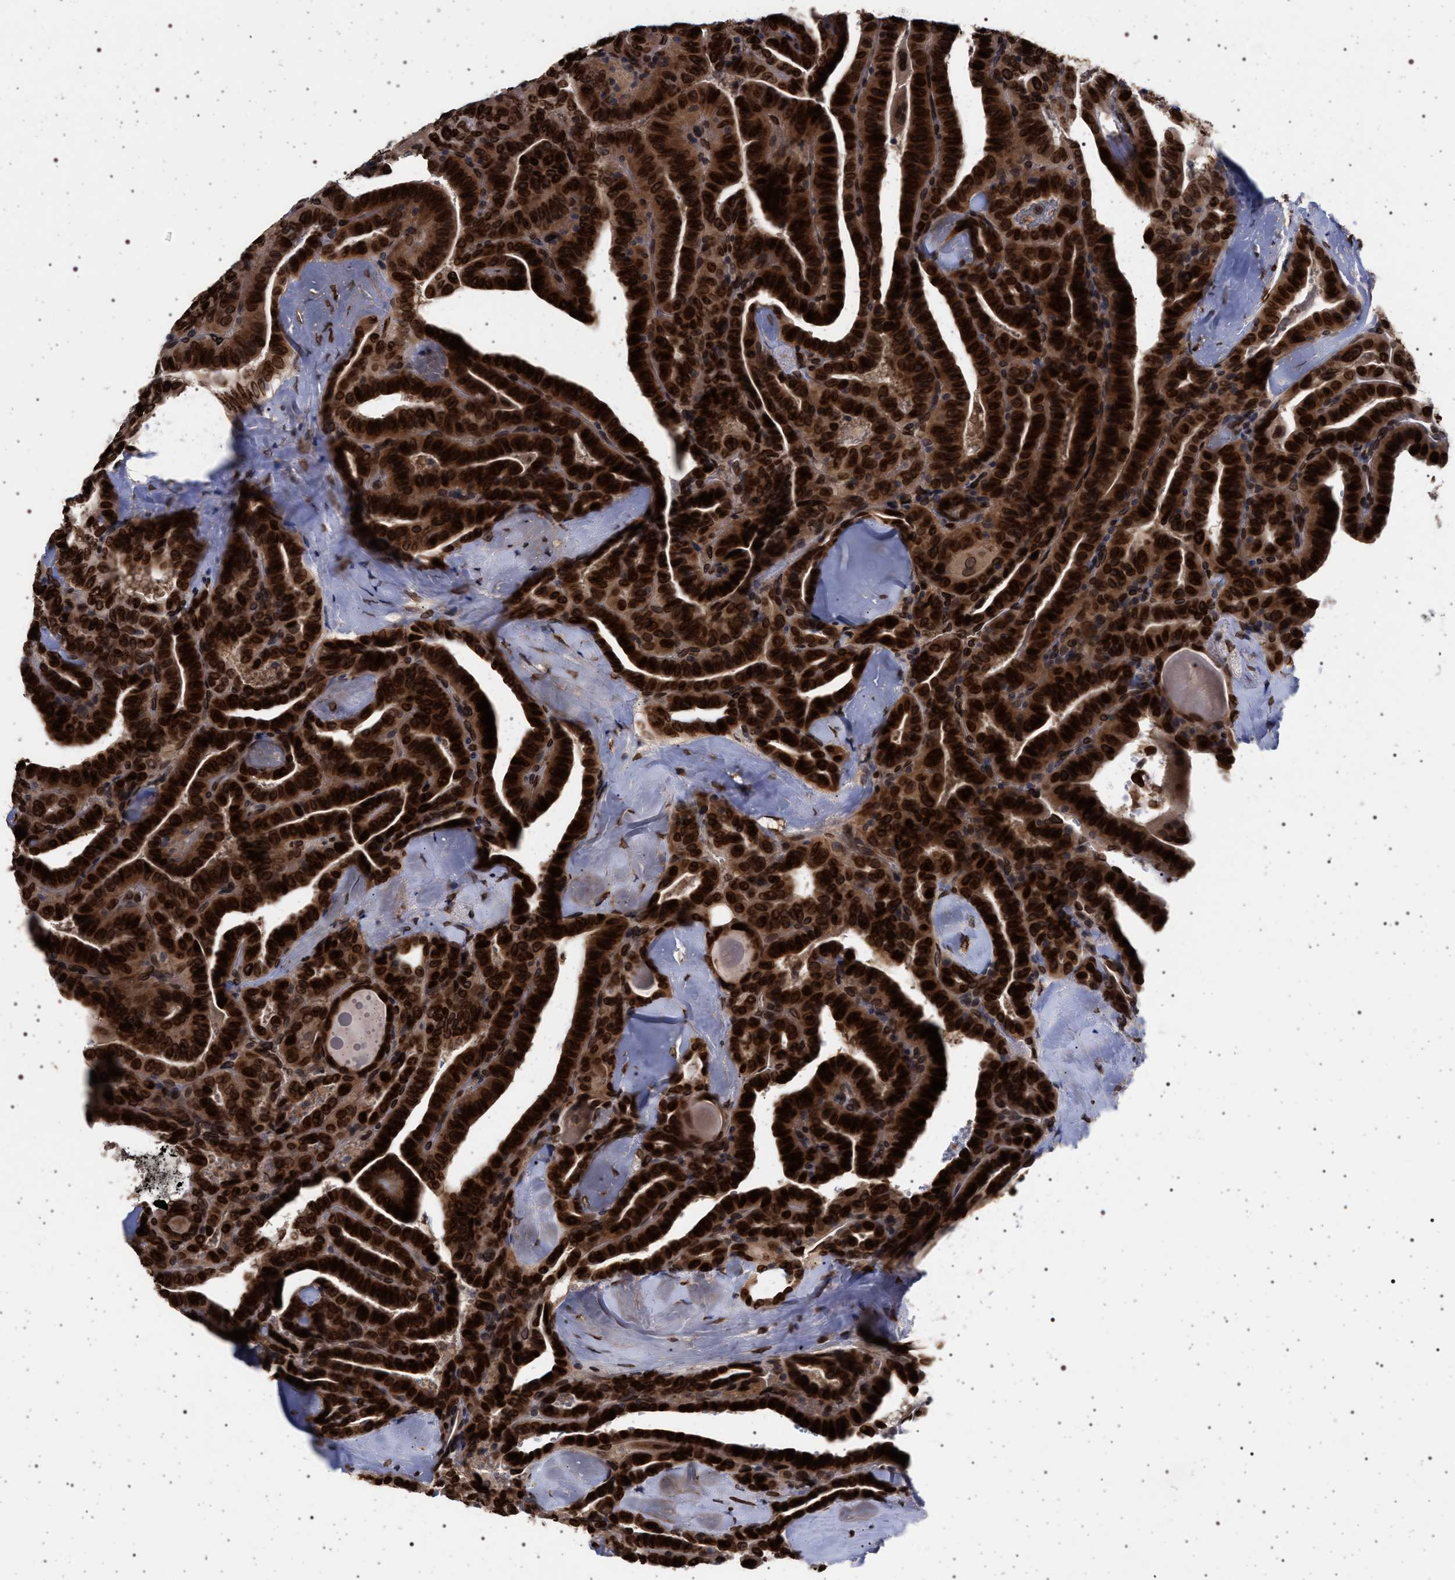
{"staining": {"intensity": "strong", "quantity": ">75%", "location": "cytoplasmic/membranous,nuclear"}, "tissue": "thyroid cancer", "cell_type": "Tumor cells", "image_type": "cancer", "snomed": [{"axis": "morphology", "description": "Papillary adenocarcinoma, NOS"}, {"axis": "topography", "description": "Thyroid gland"}], "caption": "Immunohistochemical staining of thyroid papillary adenocarcinoma shows high levels of strong cytoplasmic/membranous and nuclear protein positivity in approximately >75% of tumor cells.", "gene": "ING2", "patient": {"sex": "male", "age": 77}}